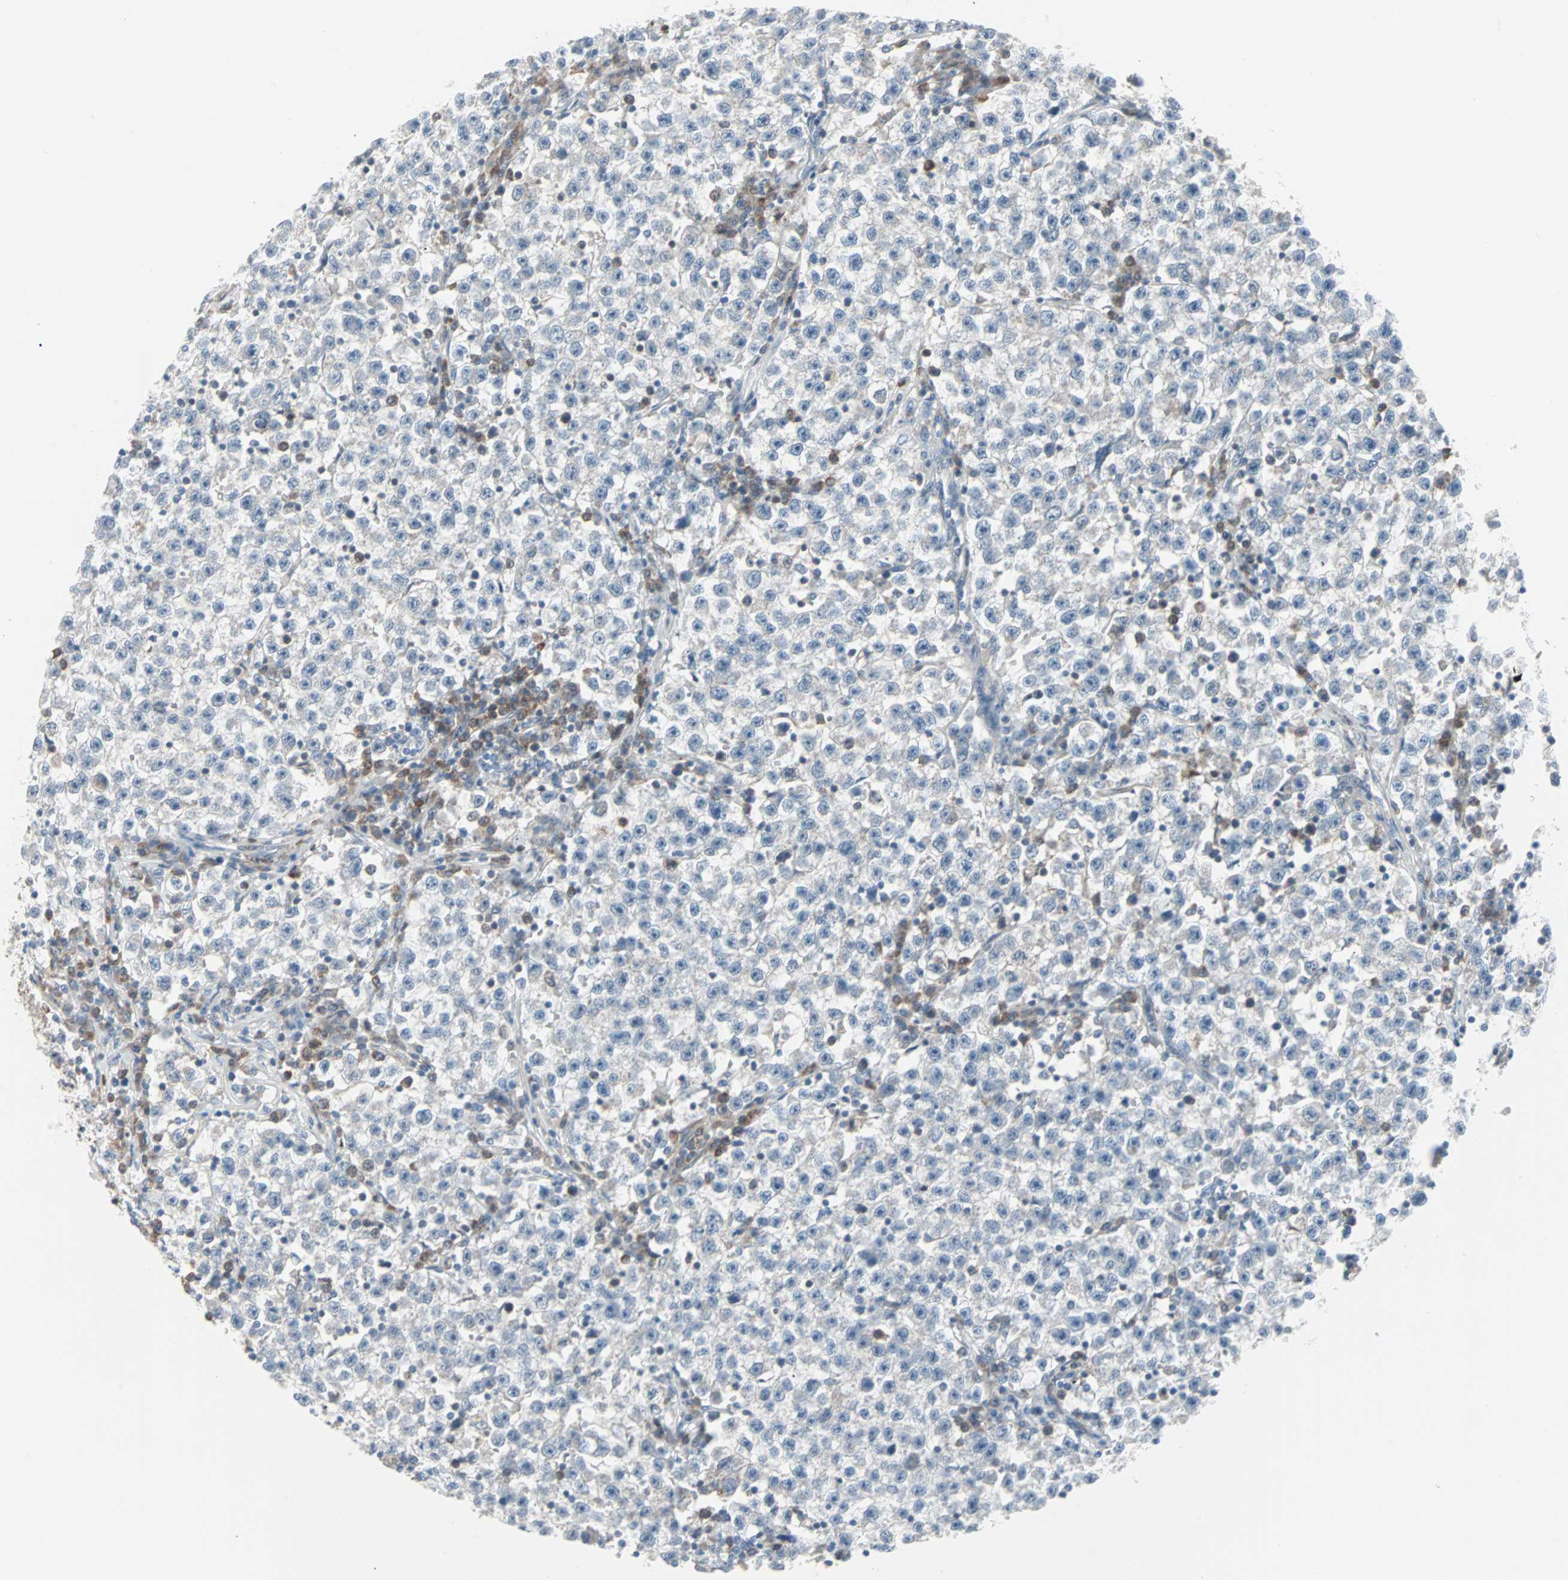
{"staining": {"intensity": "negative", "quantity": "none", "location": "none"}, "tissue": "testis cancer", "cell_type": "Tumor cells", "image_type": "cancer", "snomed": [{"axis": "morphology", "description": "Seminoma, NOS"}, {"axis": "topography", "description": "Testis"}], "caption": "DAB immunohistochemical staining of testis cancer exhibits no significant positivity in tumor cells.", "gene": "CASP3", "patient": {"sex": "male", "age": 22}}